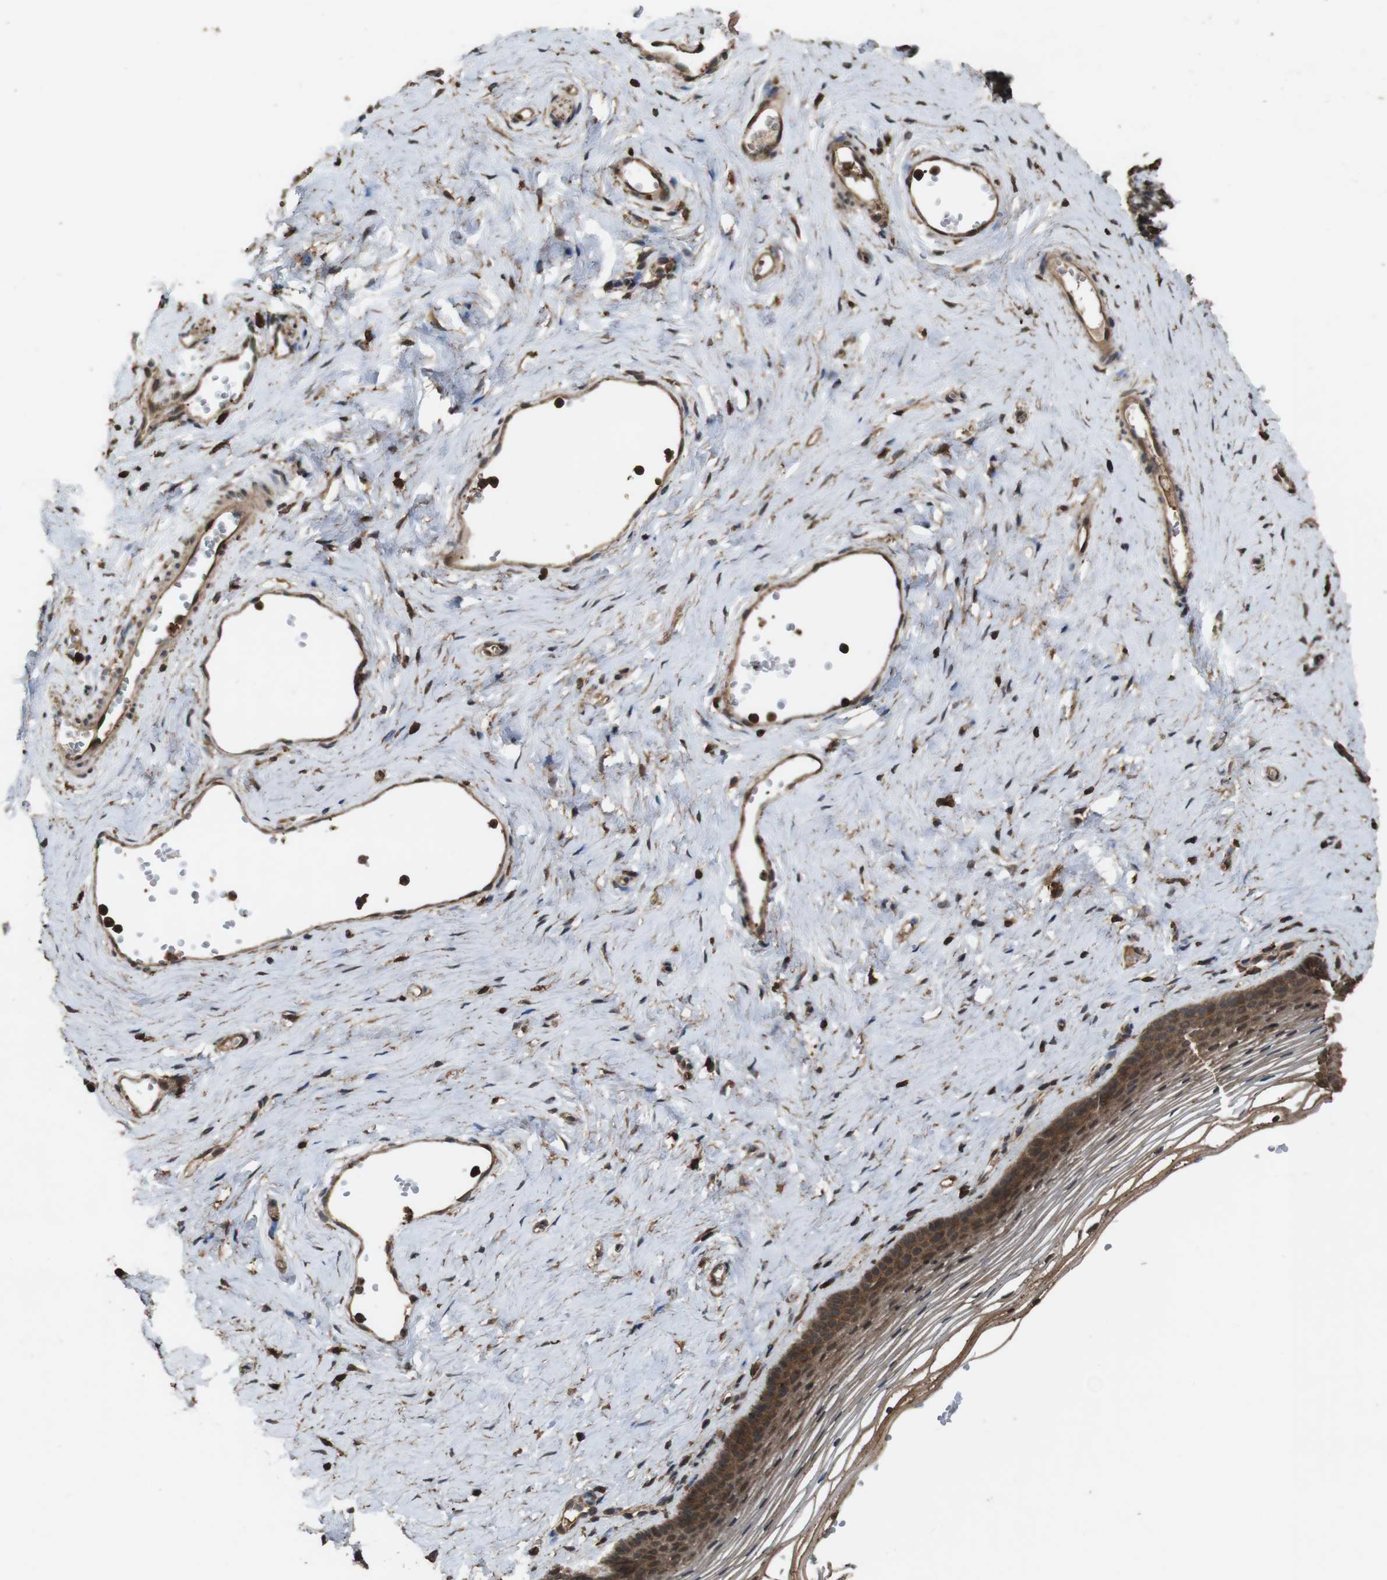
{"staining": {"intensity": "strong", "quantity": ">75%", "location": "cytoplasmic/membranous"}, "tissue": "vagina", "cell_type": "Squamous epithelial cells", "image_type": "normal", "snomed": [{"axis": "morphology", "description": "Normal tissue, NOS"}, {"axis": "topography", "description": "Vagina"}], "caption": "This photomicrograph reveals immunohistochemistry staining of benign vagina, with high strong cytoplasmic/membranous positivity in approximately >75% of squamous epithelial cells.", "gene": "BAG4", "patient": {"sex": "female", "age": 32}}